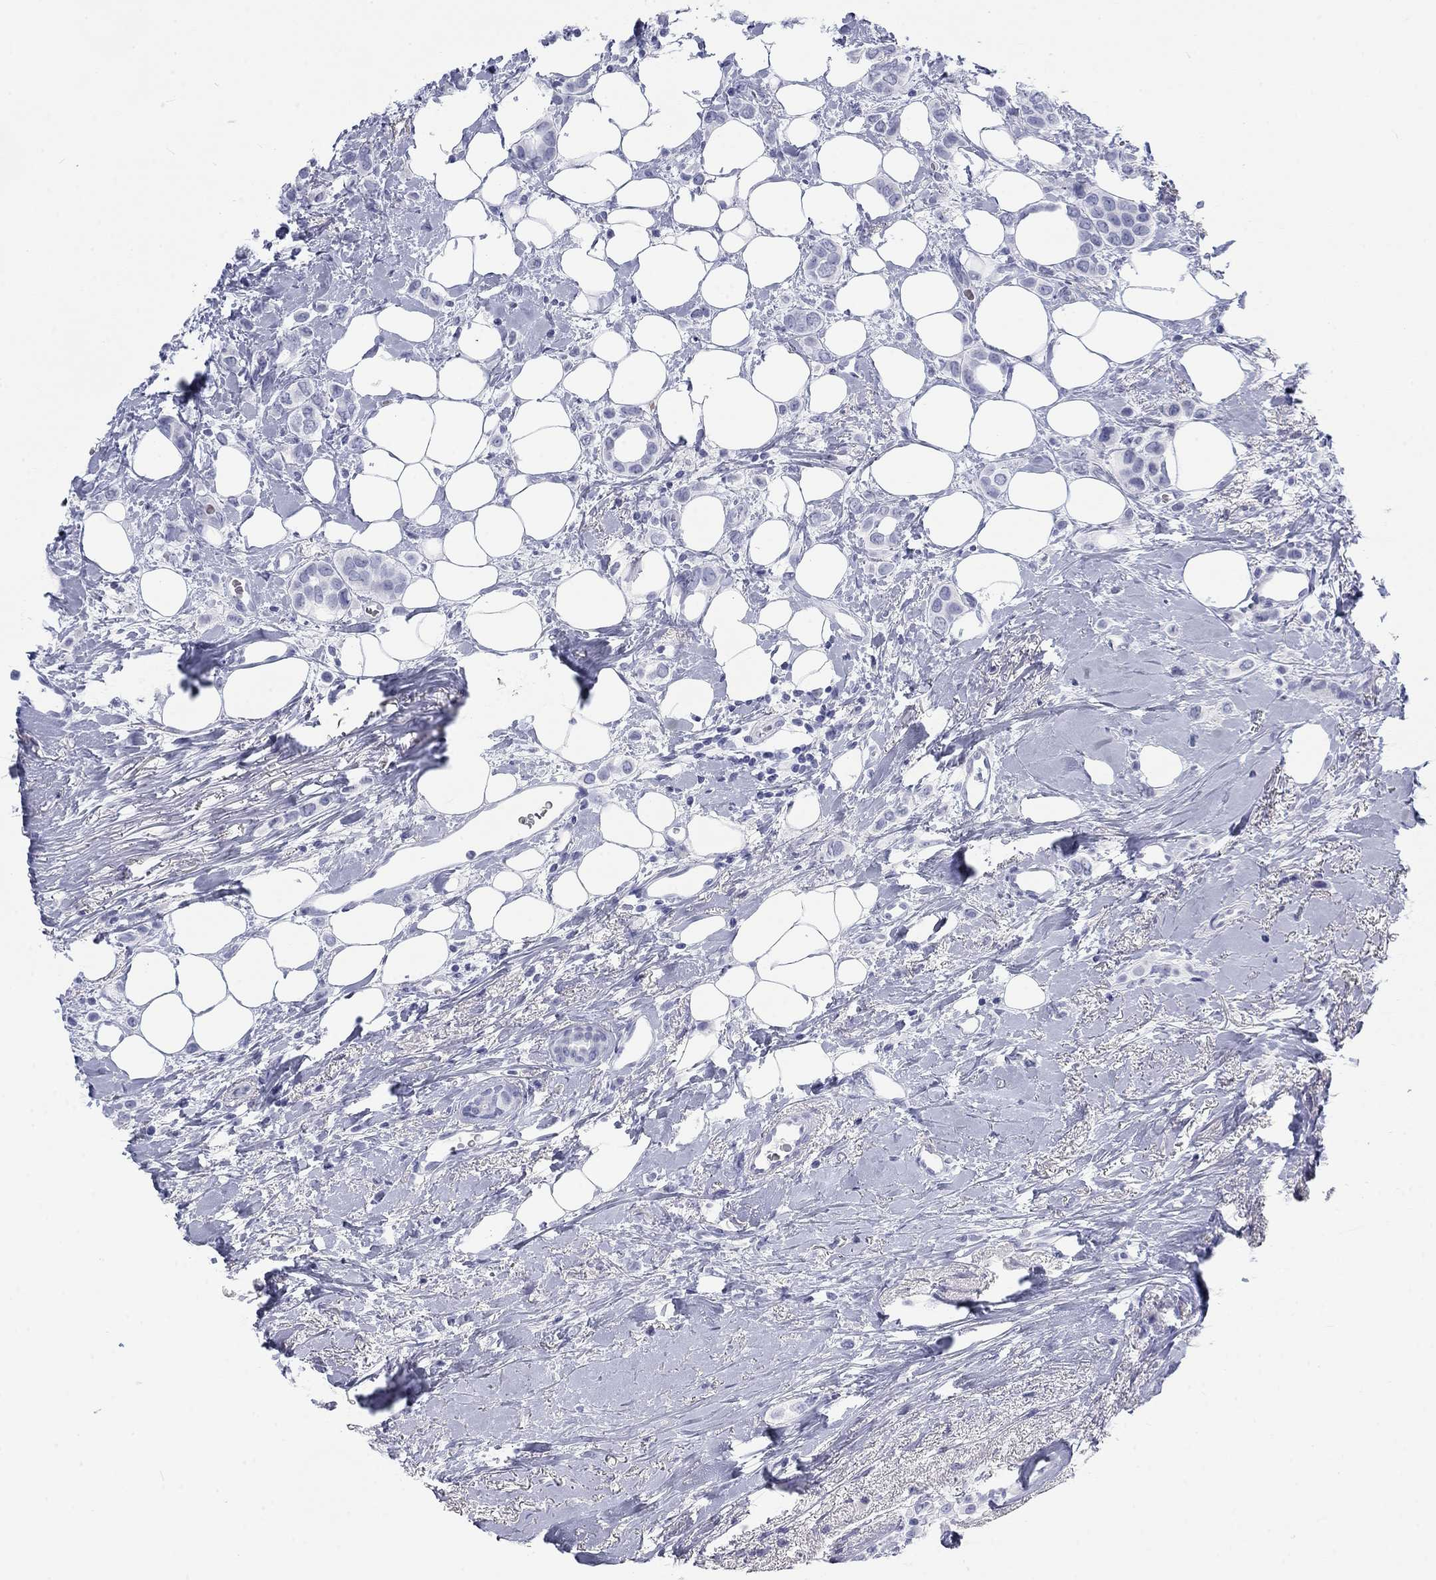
{"staining": {"intensity": "negative", "quantity": "none", "location": "none"}, "tissue": "breast cancer", "cell_type": "Tumor cells", "image_type": "cancer", "snomed": [{"axis": "morphology", "description": "Lobular carcinoma"}, {"axis": "topography", "description": "Breast"}], "caption": "Histopathology image shows no significant protein expression in tumor cells of breast cancer (lobular carcinoma). Nuclei are stained in blue.", "gene": "CALB1", "patient": {"sex": "female", "age": 66}}